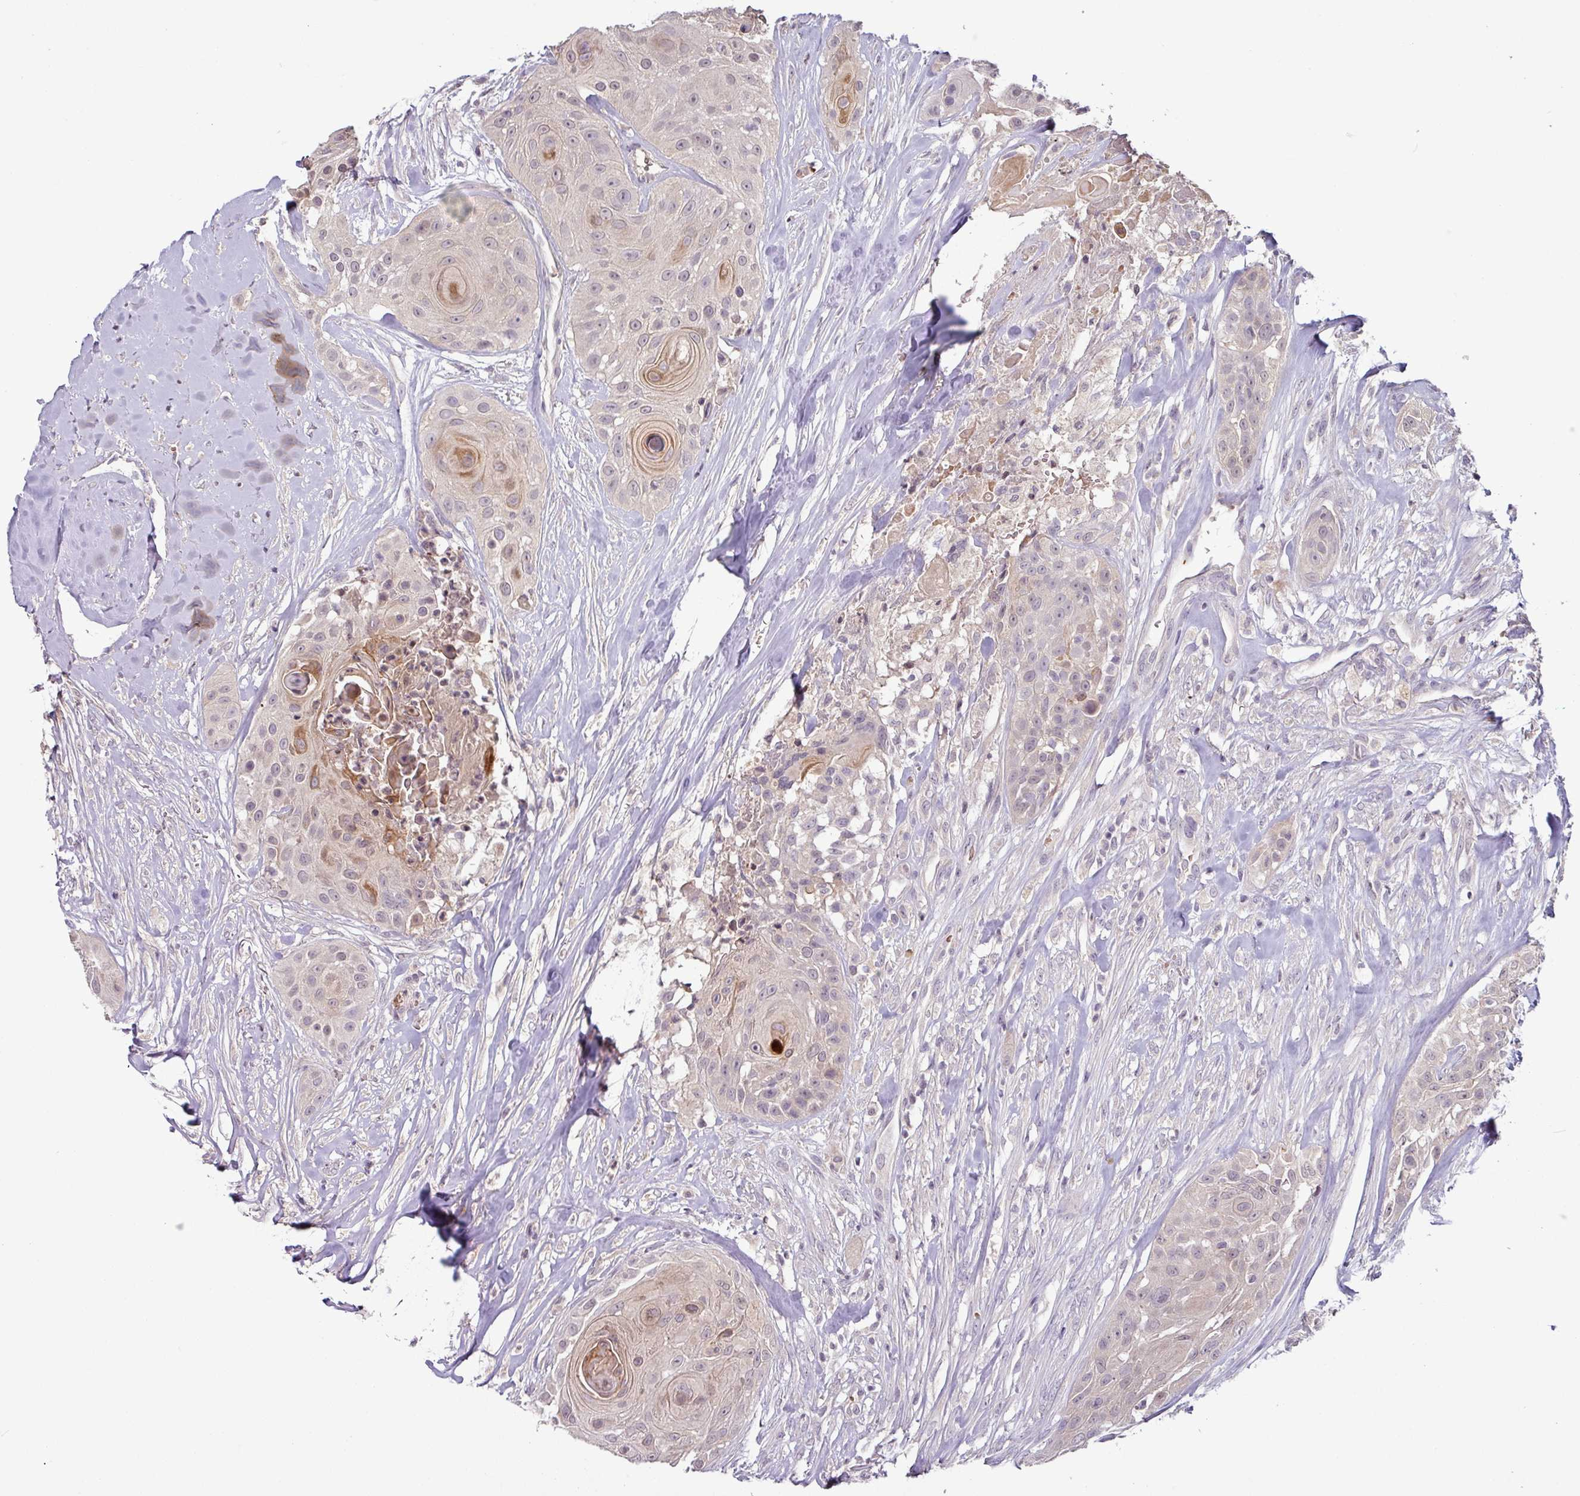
{"staining": {"intensity": "moderate", "quantity": "<25%", "location": "cytoplasmic/membranous"}, "tissue": "head and neck cancer", "cell_type": "Tumor cells", "image_type": "cancer", "snomed": [{"axis": "morphology", "description": "Squamous cell carcinoma, NOS"}, {"axis": "topography", "description": "Head-Neck"}], "caption": "Head and neck cancer (squamous cell carcinoma) stained with DAB immunohistochemistry (IHC) reveals low levels of moderate cytoplasmic/membranous expression in about <25% of tumor cells. Using DAB (brown) and hematoxylin (blue) stains, captured at high magnification using brightfield microscopy.", "gene": "SLC5A10", "patient": {"sex": "male", "age": 83}}